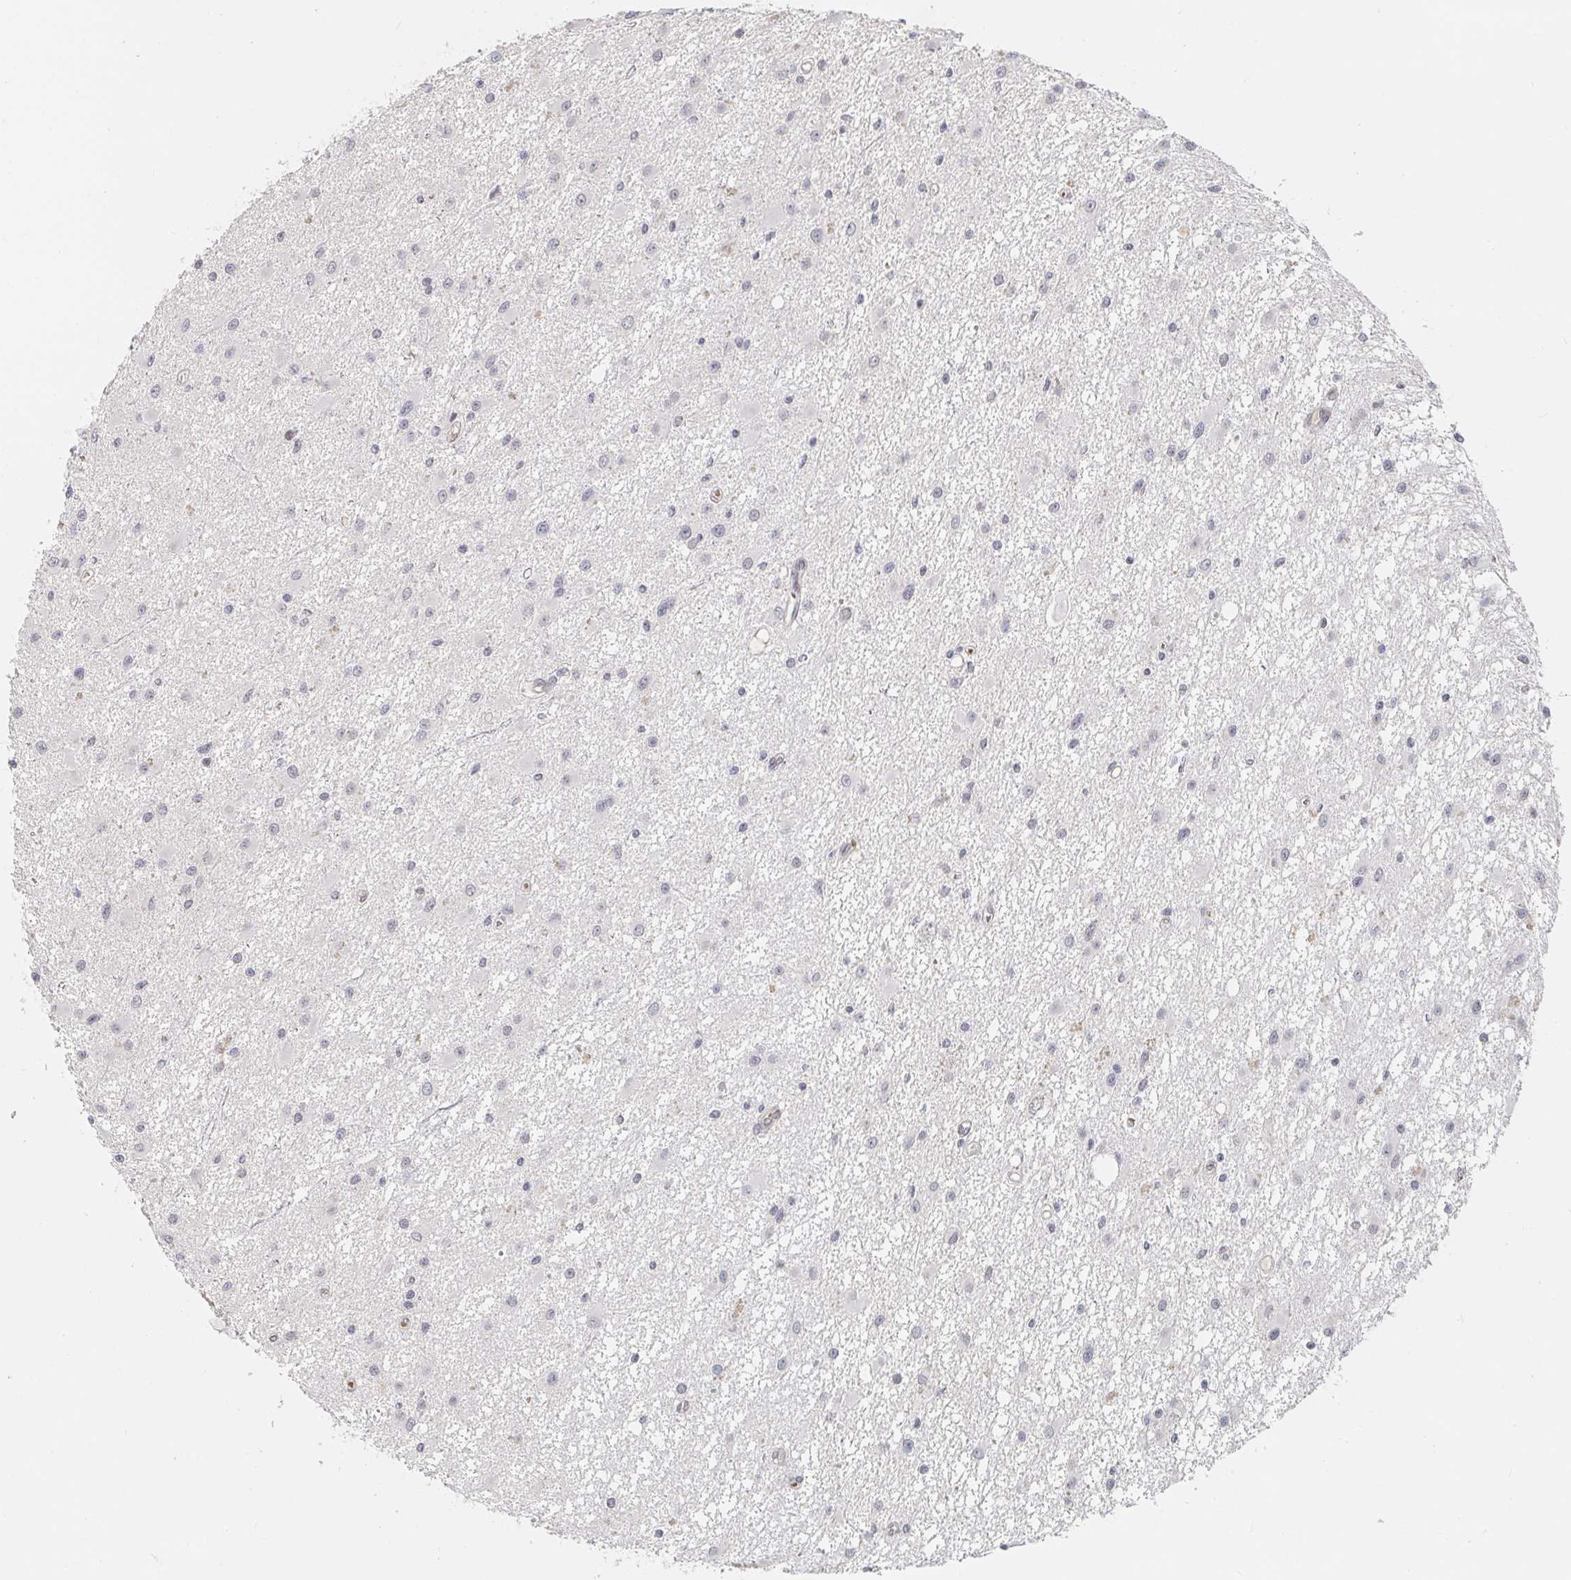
{"staining": {"intensity": "negative", "quantity": "none", "location": "none"}, "tissue": "glioma", "cell_type": "Tumor cells", "image_type": "cancer", "snomed": [{"axis": "morphology", "description": "Glioma, malignant, High grade"}, {"axis": "topography", "description": "Brain"}], "caption": "Malignant high-grade glioma was stained to show a protein in brown. There is no significant expression in tumor cells.", "gene": "CHD2", "patient": {"sex": "male", "age": 54}}